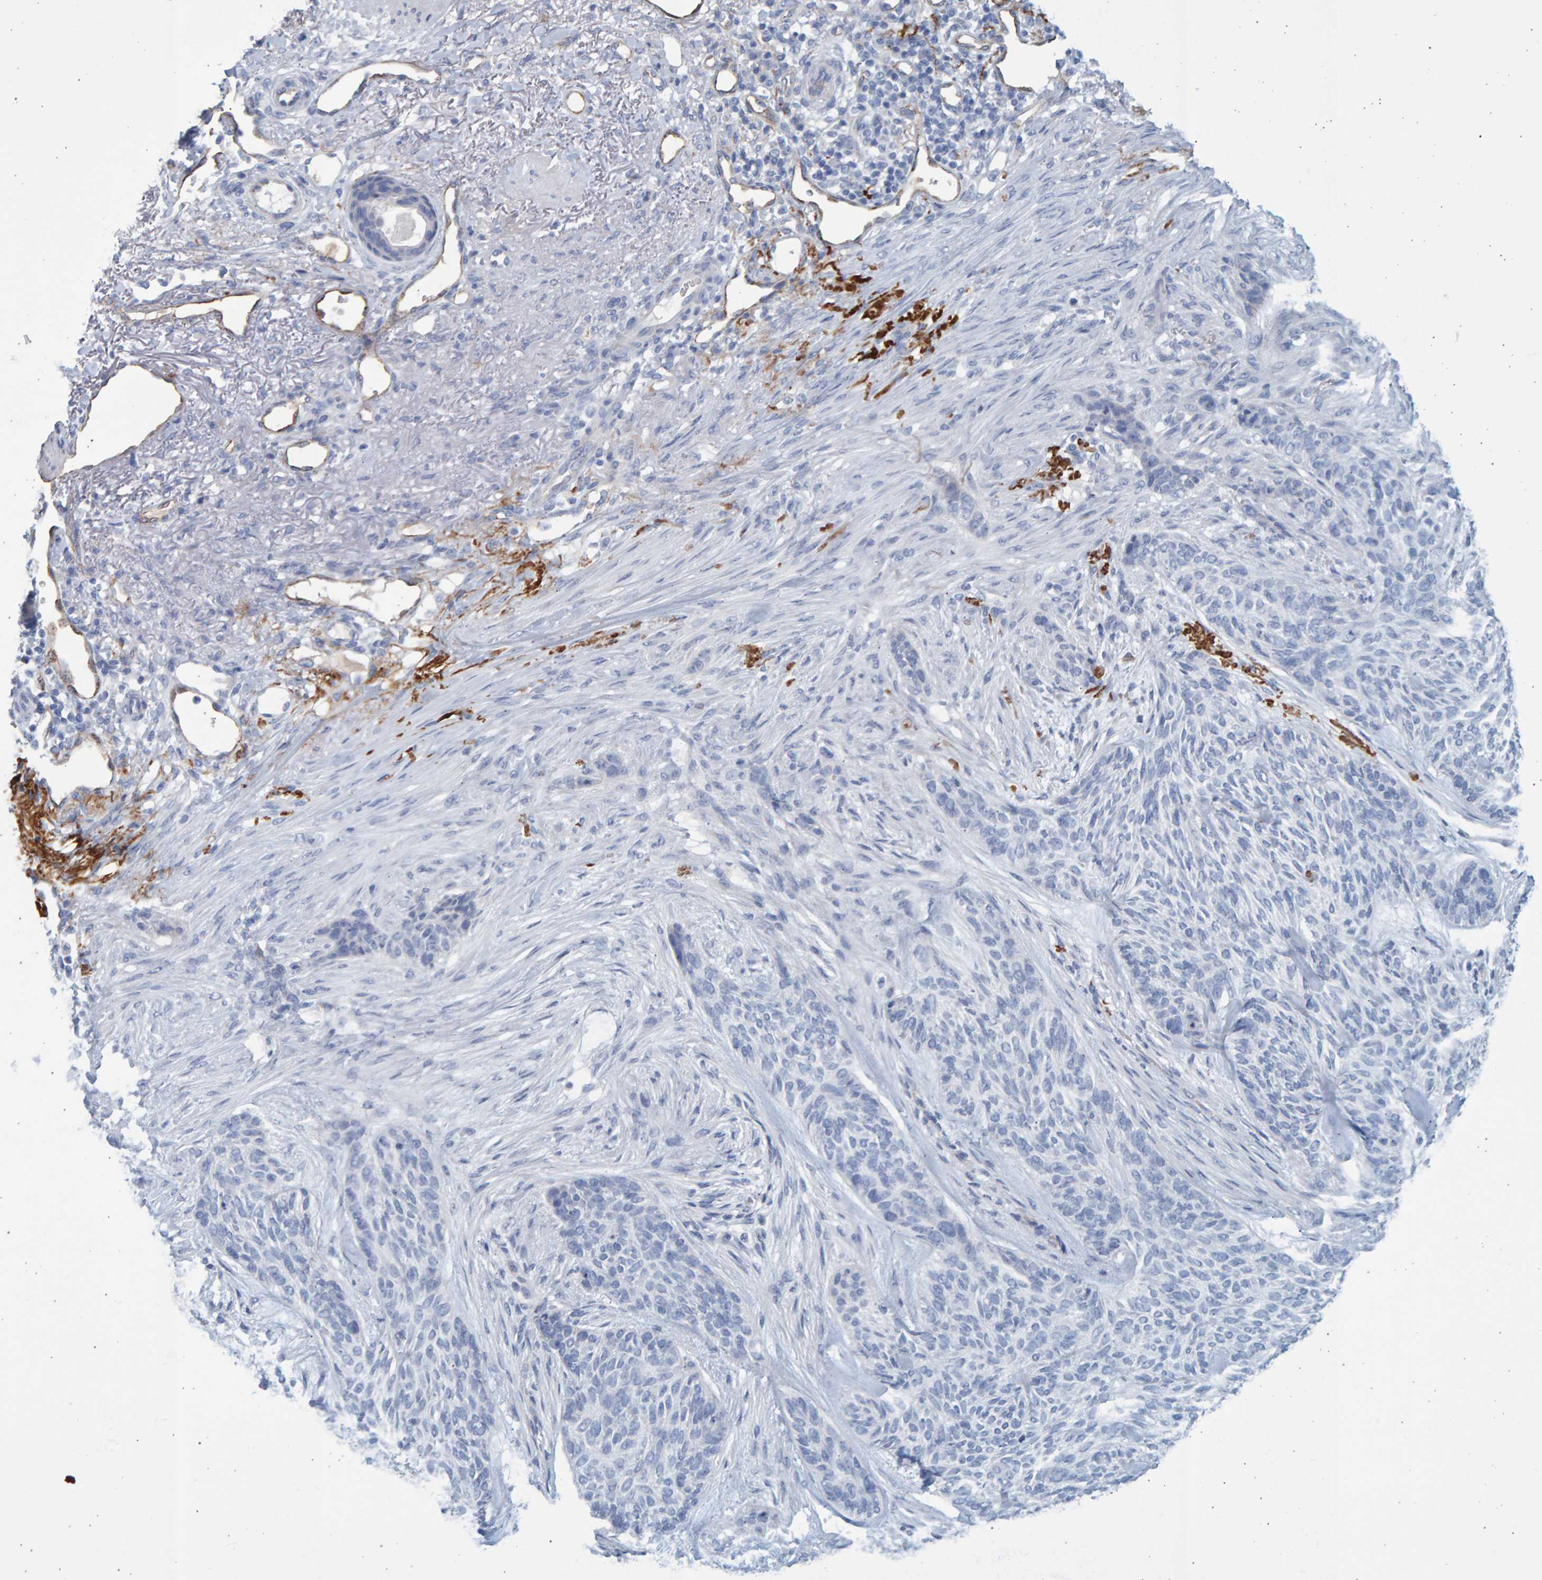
{"staining": {"intensity": "negative", "quantity": "none", "location": "none"}, "tissue": "skin cancer", "cell_type": "Tumor cells", "image_type": "cancer", "snomed": [{"axis": "morphology", "description": "Basal cell carcinoma"}, {"axis": "topography", "description": "Skin"}], "caption": "A histopathology image of basal cell carcinoma (skin) stained for a protein reveals no brown staining in tumor cells.", "gene": "SLC34A3", "patient": {"sex": "male", "age": 55}}